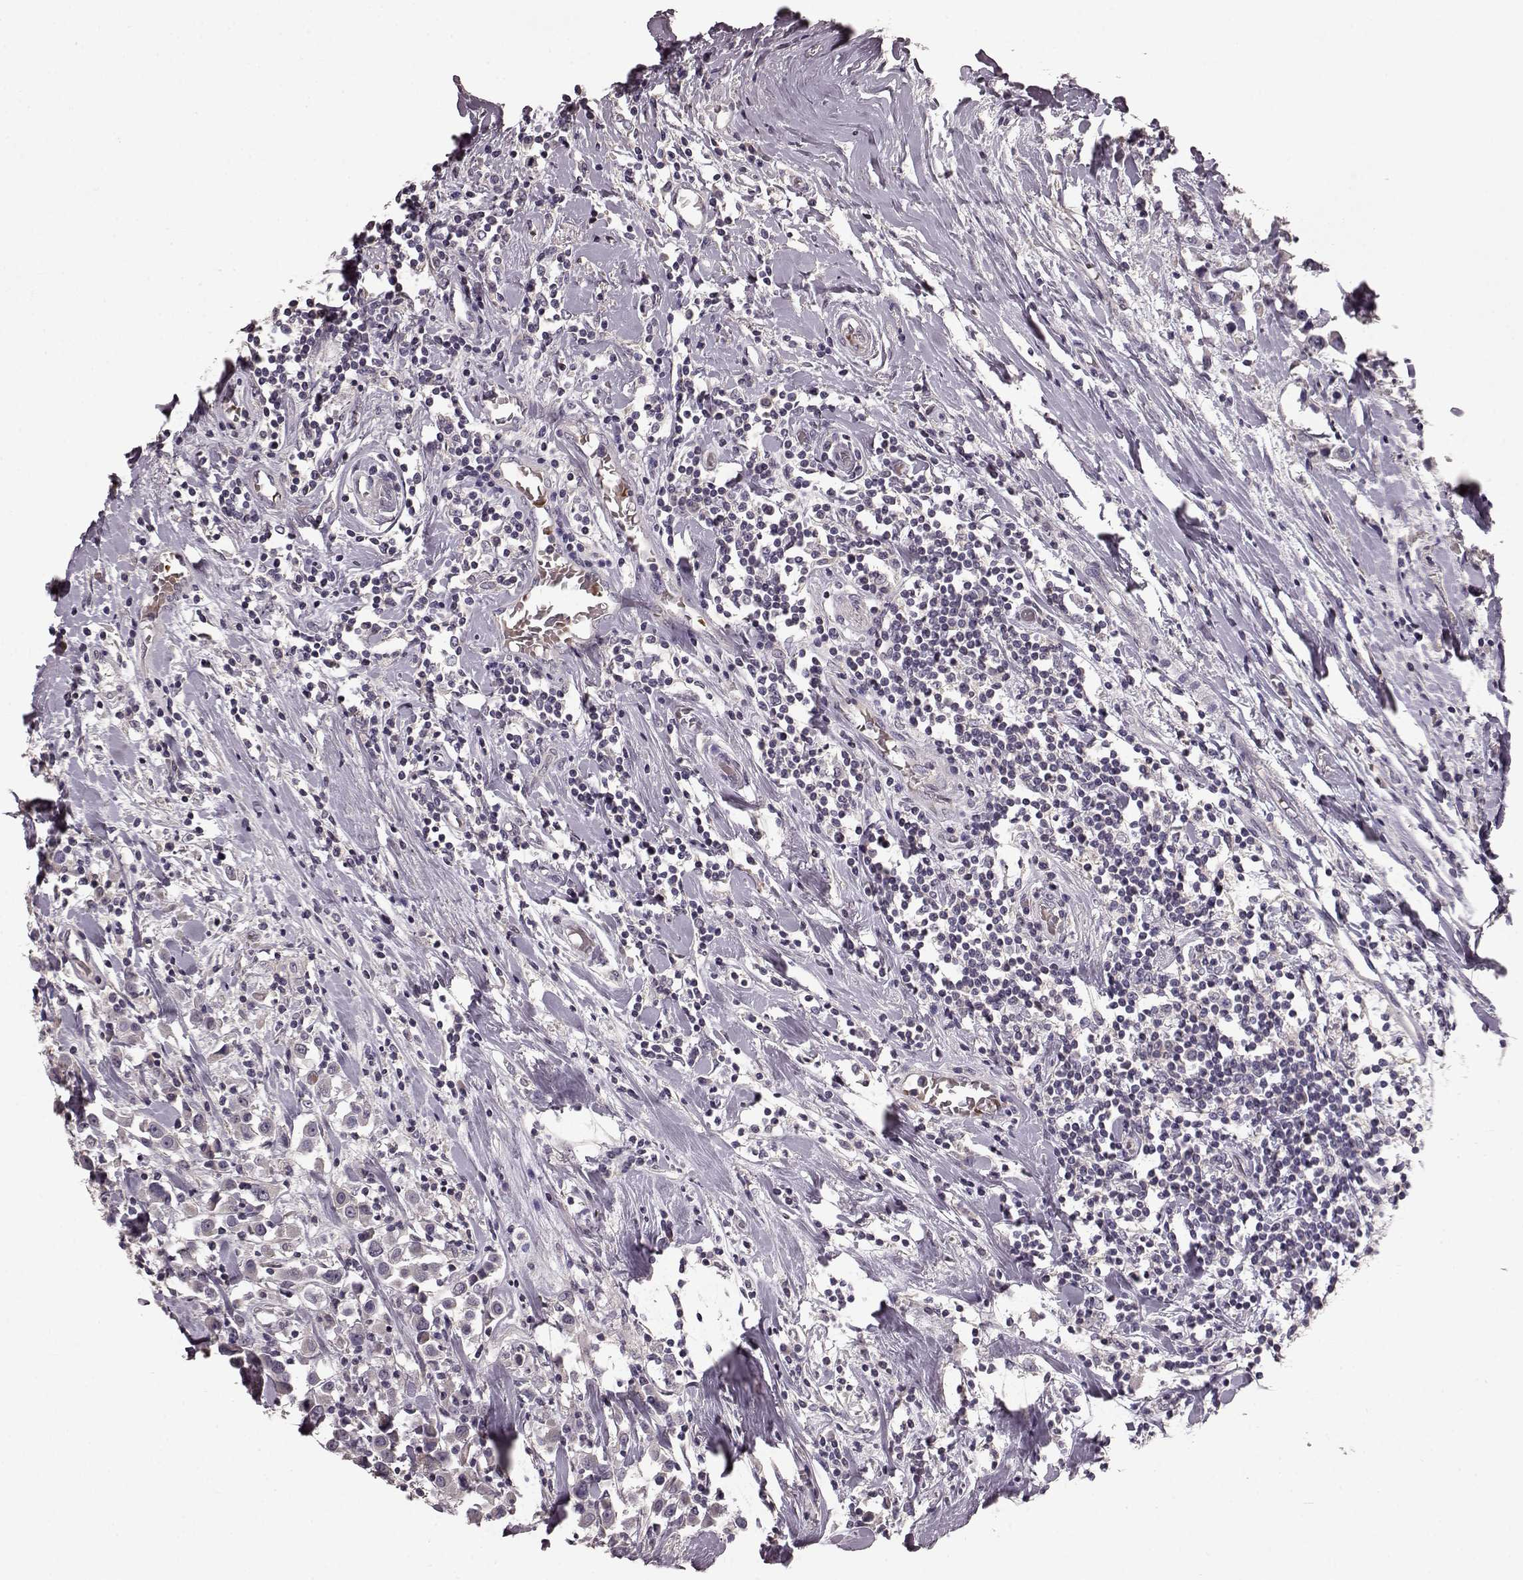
{"staining": {"intensity": "negative", "quantity": "none", "location": "none"}, "tissue": "breast cancer", "cell_type": "Tumor cells", "image_type": "cancer", "snomed": [{"axis": "morphology", "description": "Duct carcinoma"}, {"axis": "topography", "description": "Breast"}], "caption": "Human breast intraductal carcinoma stained for a protein using immunohistochemistry reveals no positivity in tumor cells.", "gene": "SLC52A3", "patient": {"sex": "female", "age": 61}}